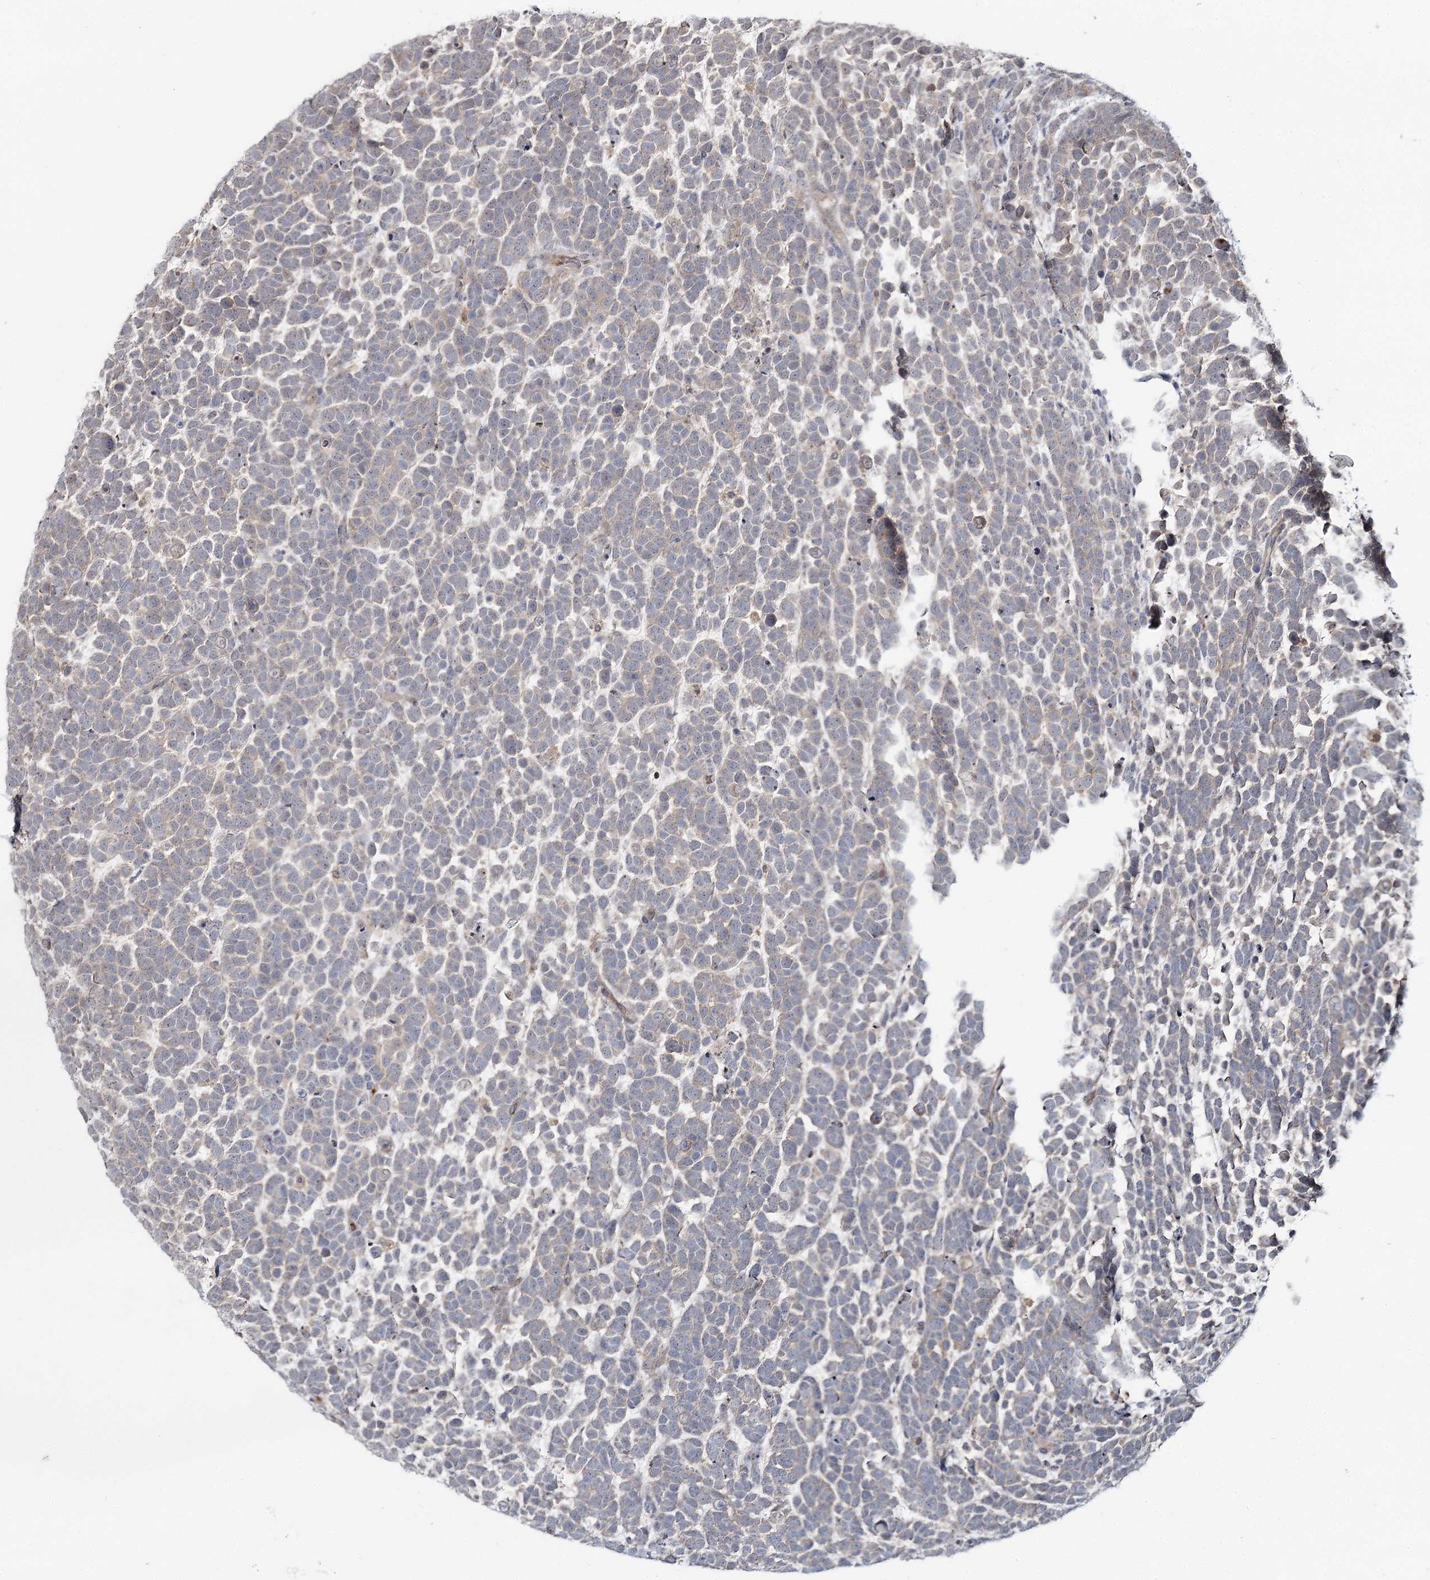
{"staining": {"intensity": "negative", "quantity": "none", "location": "none"}, "tissue": "urothelial cancer", "cell_type": "Tumor cells", "image_type": "cancer", "snomed": [{"axis": "morphology", "description": "Urothelial carcinoma, High grade"}, {"axis": "topography", "description": "Urinary bladder"}], "caption": "Urothelial cancer was stained to show a protein in brown. There is no significant expression in tumor cells.", "gene": "WDR44", "patient": {"sex": "female", "age": 82}}